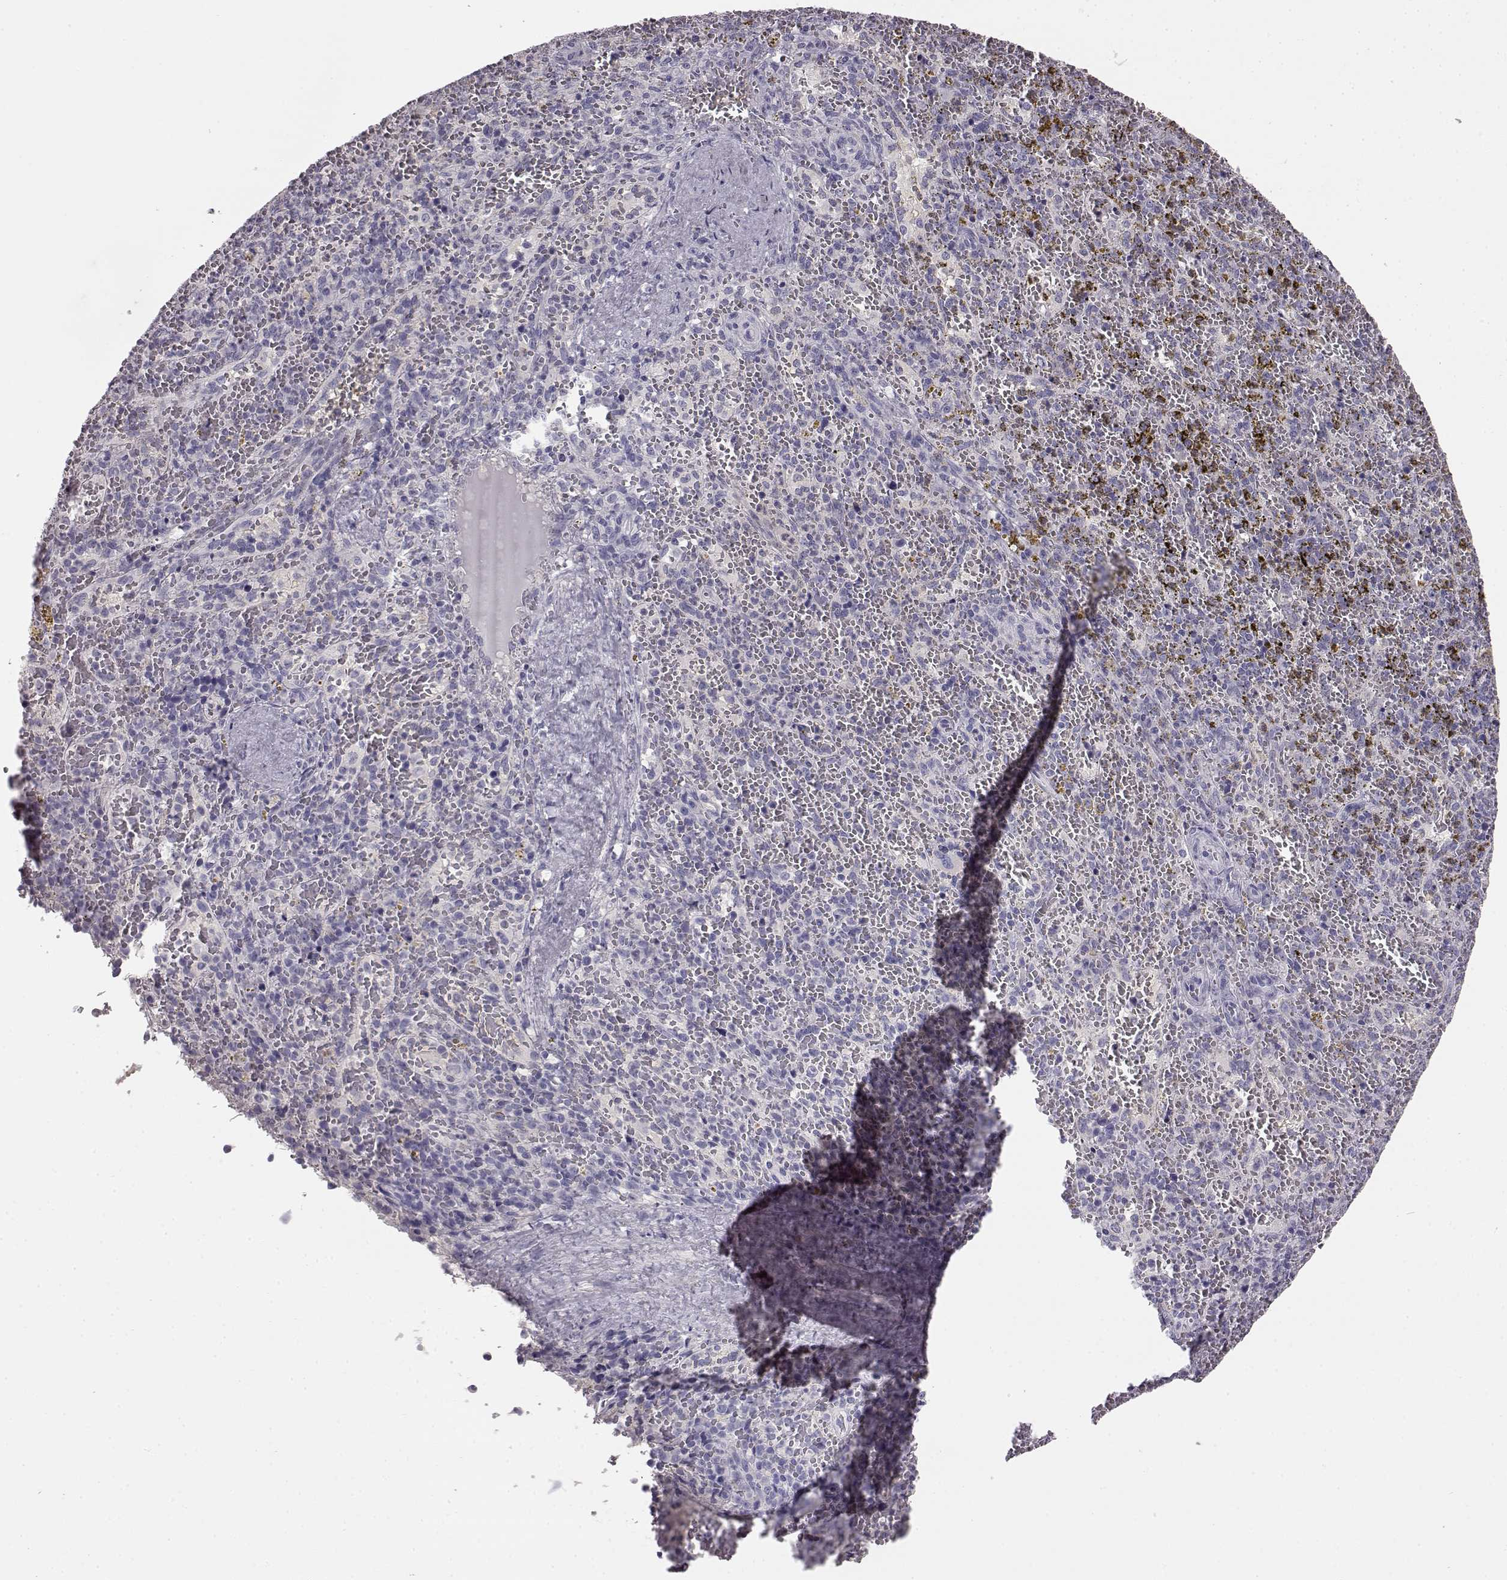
{"staining": {"intensity": "negative", "quantity": "none", "location": "none"}, "tissue": "spleen", "cell_type": "Cells in red pulp", "image_type": "normal", "snomed": [{"axis": "morphology", "description": "Normal tissue, NOS"}, {"axis": "topography", "description": "Spleen"}], "caption": "High magnification brightfield microscopy of benign spleen stained with DAB (3,3'-diaminobenzidine) (brown) and counterstained with hematoxylin (blue): cells in red pulp show no significant expression.", "gene": "KRT81", "patient": {"sex": "female", "age": 50}}